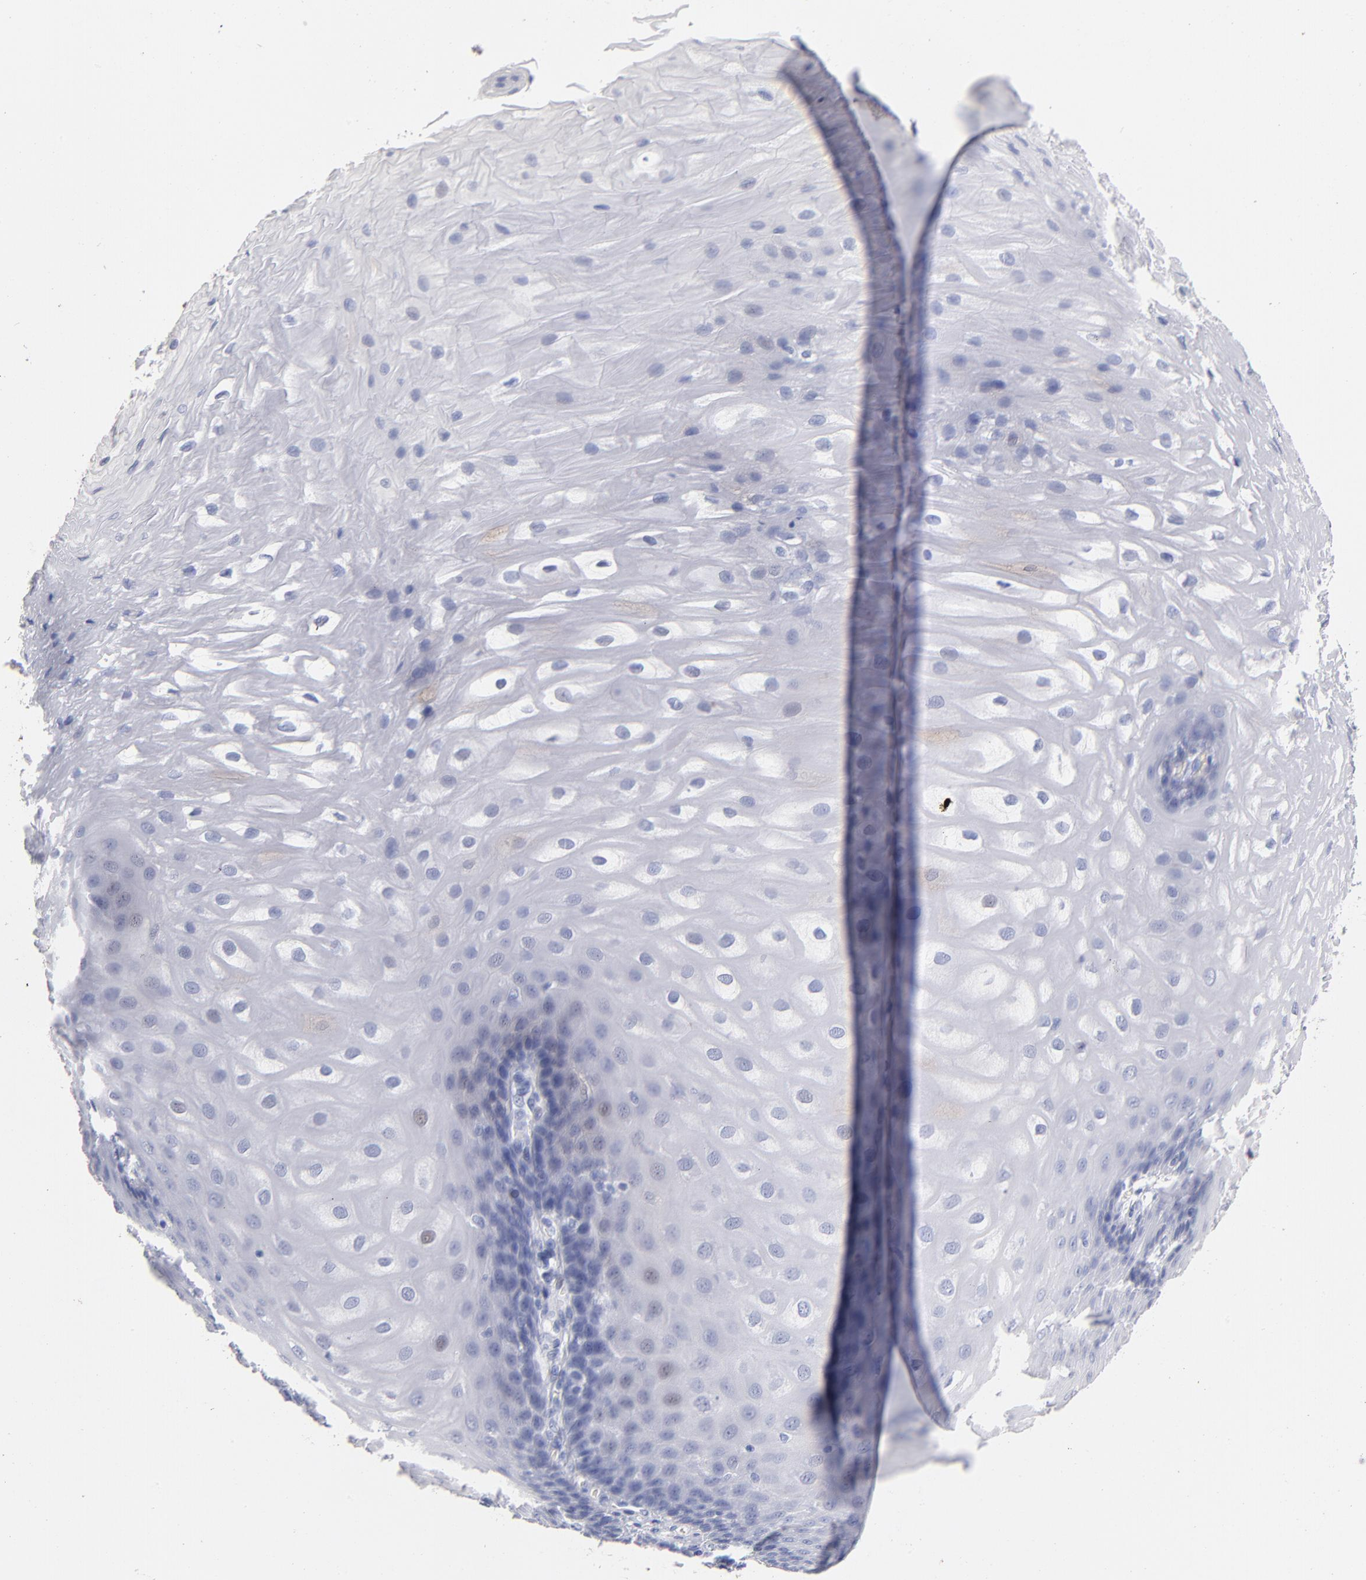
{"staining": {"intensity": "negative", "quantity": "none", "location": "none"}, "tissue": "esophagus", "cell_type": "Squamous epithelial cells", "image_type": "normal", "snomed": [{"axis": "morphology", "description": "Normal tissue, NOS"}, {"axis": "morphology", "description": "Adenocarcinoma, NOS"}, {"axis": "topography", "description": "Esophagus"}, {"axis": "topography", "description": "Stomach"}], "caption": "Image shows no protein expression in squamous epithelial cells of unremarkable esophagus.", "gene": "ARG1", "patient": {"sex": "male", "age": 62}}